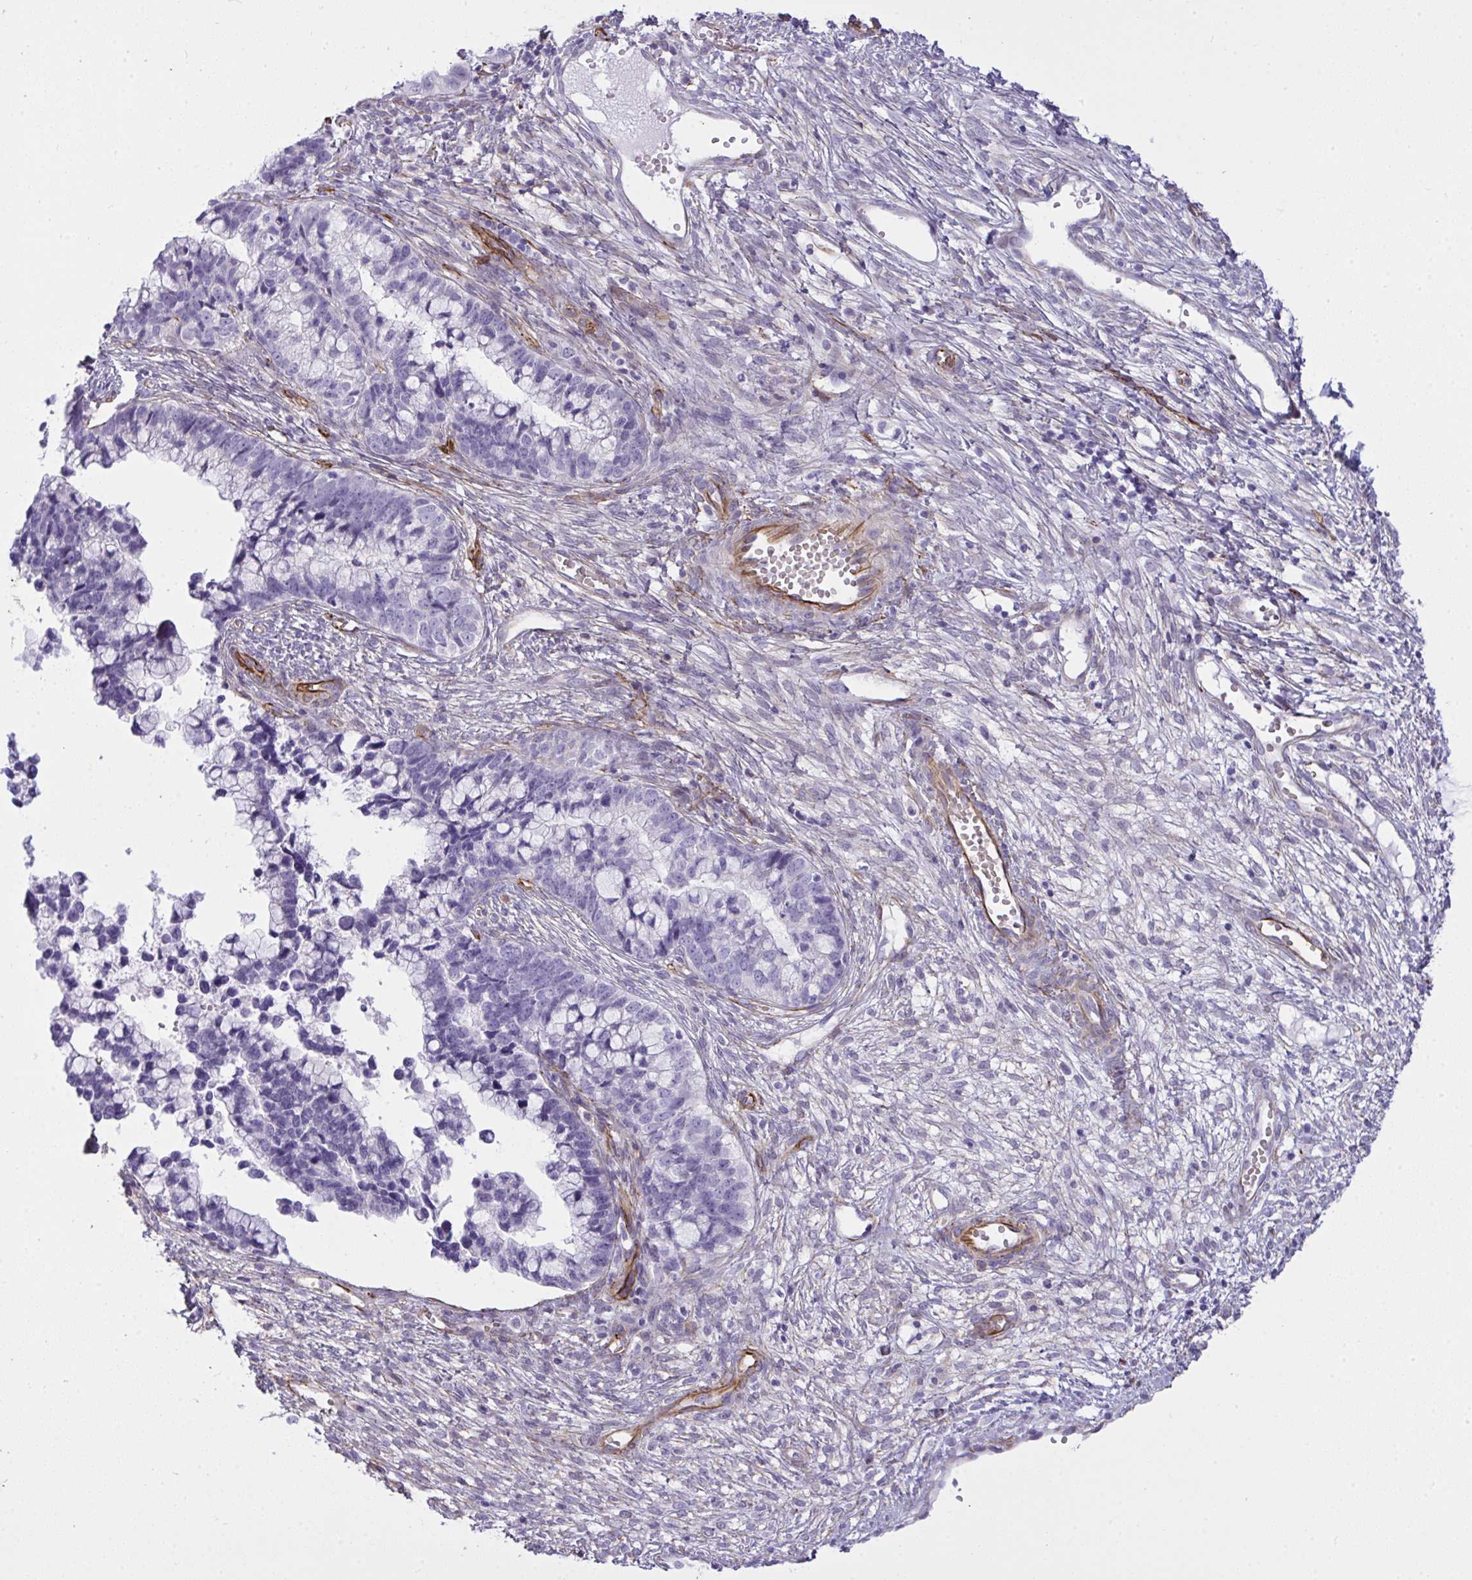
{"staining": {"intensity": "negative", "quantity": "none", "location": "none"}, "tissue": "cervical cancer", "cell_type": "Tumor cells", "image_type": "cancer", "snomed": [{"axis": "morphology", "description": "Adenocarcinoma, NOS"}, {"axis": "topography", "description": "Cervix"}], "caption": "Tumor cells are negative for protein expression in human adenocarcinoma (cervical).", "gene": "SLC35B1", "patient": {"sex": "female", "age": 44}}